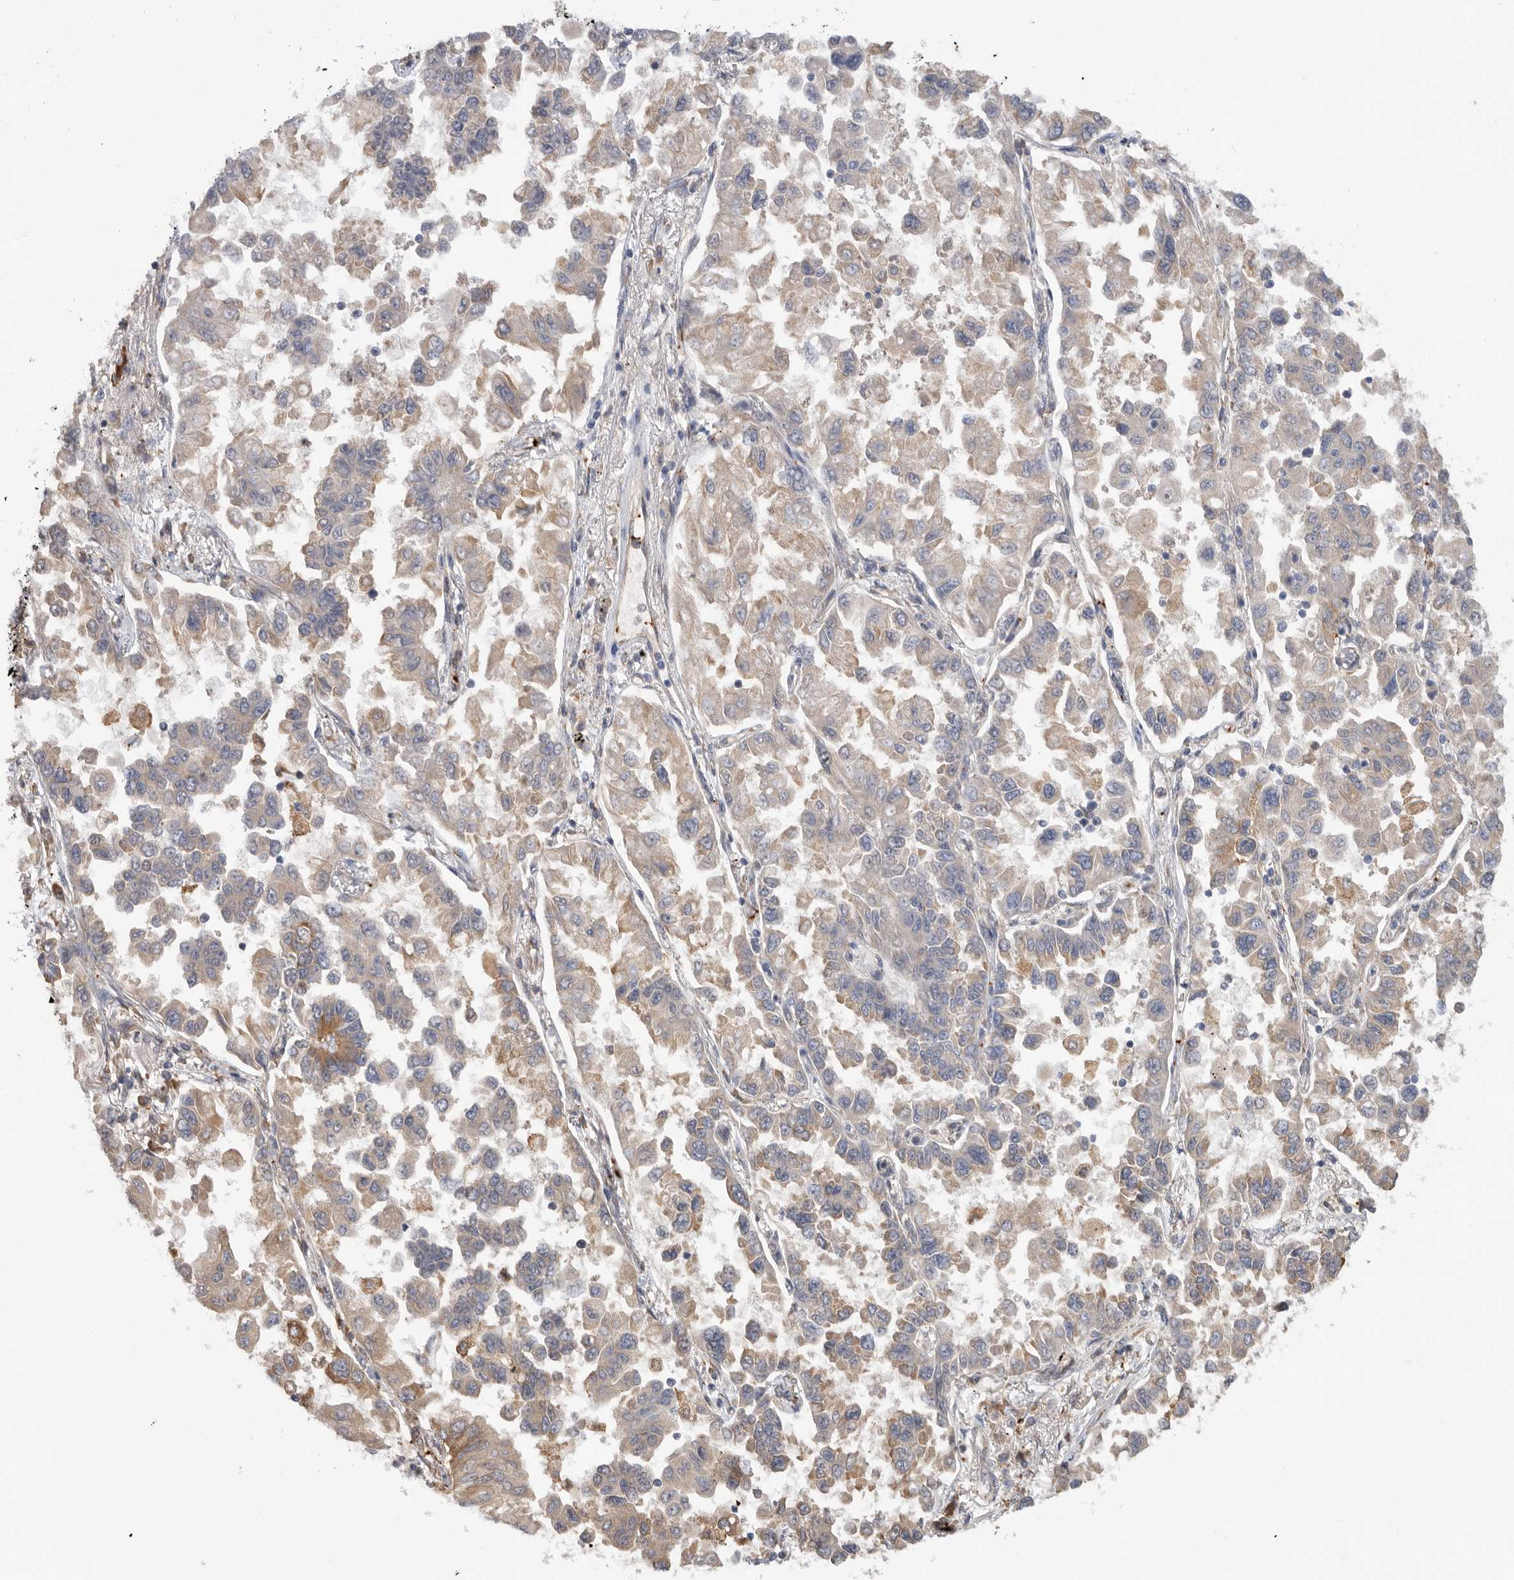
{"staining": {"intensity": "moderate", "quantity": "<25%", "location": "cytoplasmic/membranous"}, "tissue": "lung cancer", "cell_type": "Tumor cells", "image_type": "cancer", "snomed": [{"axis": "morphology", "description": "Adenocarcinoma, NOS"}, {"axis": "topography", "description": "Lung"}], "caption": "Protein expression analysis of human lung adenocarcinoma reveals moderate cytoplasmic/membranous staining in approximately <25% of tumor cells.", "gene": "CDC42BPB", "patient": {"sex": "female", "age": 67}}